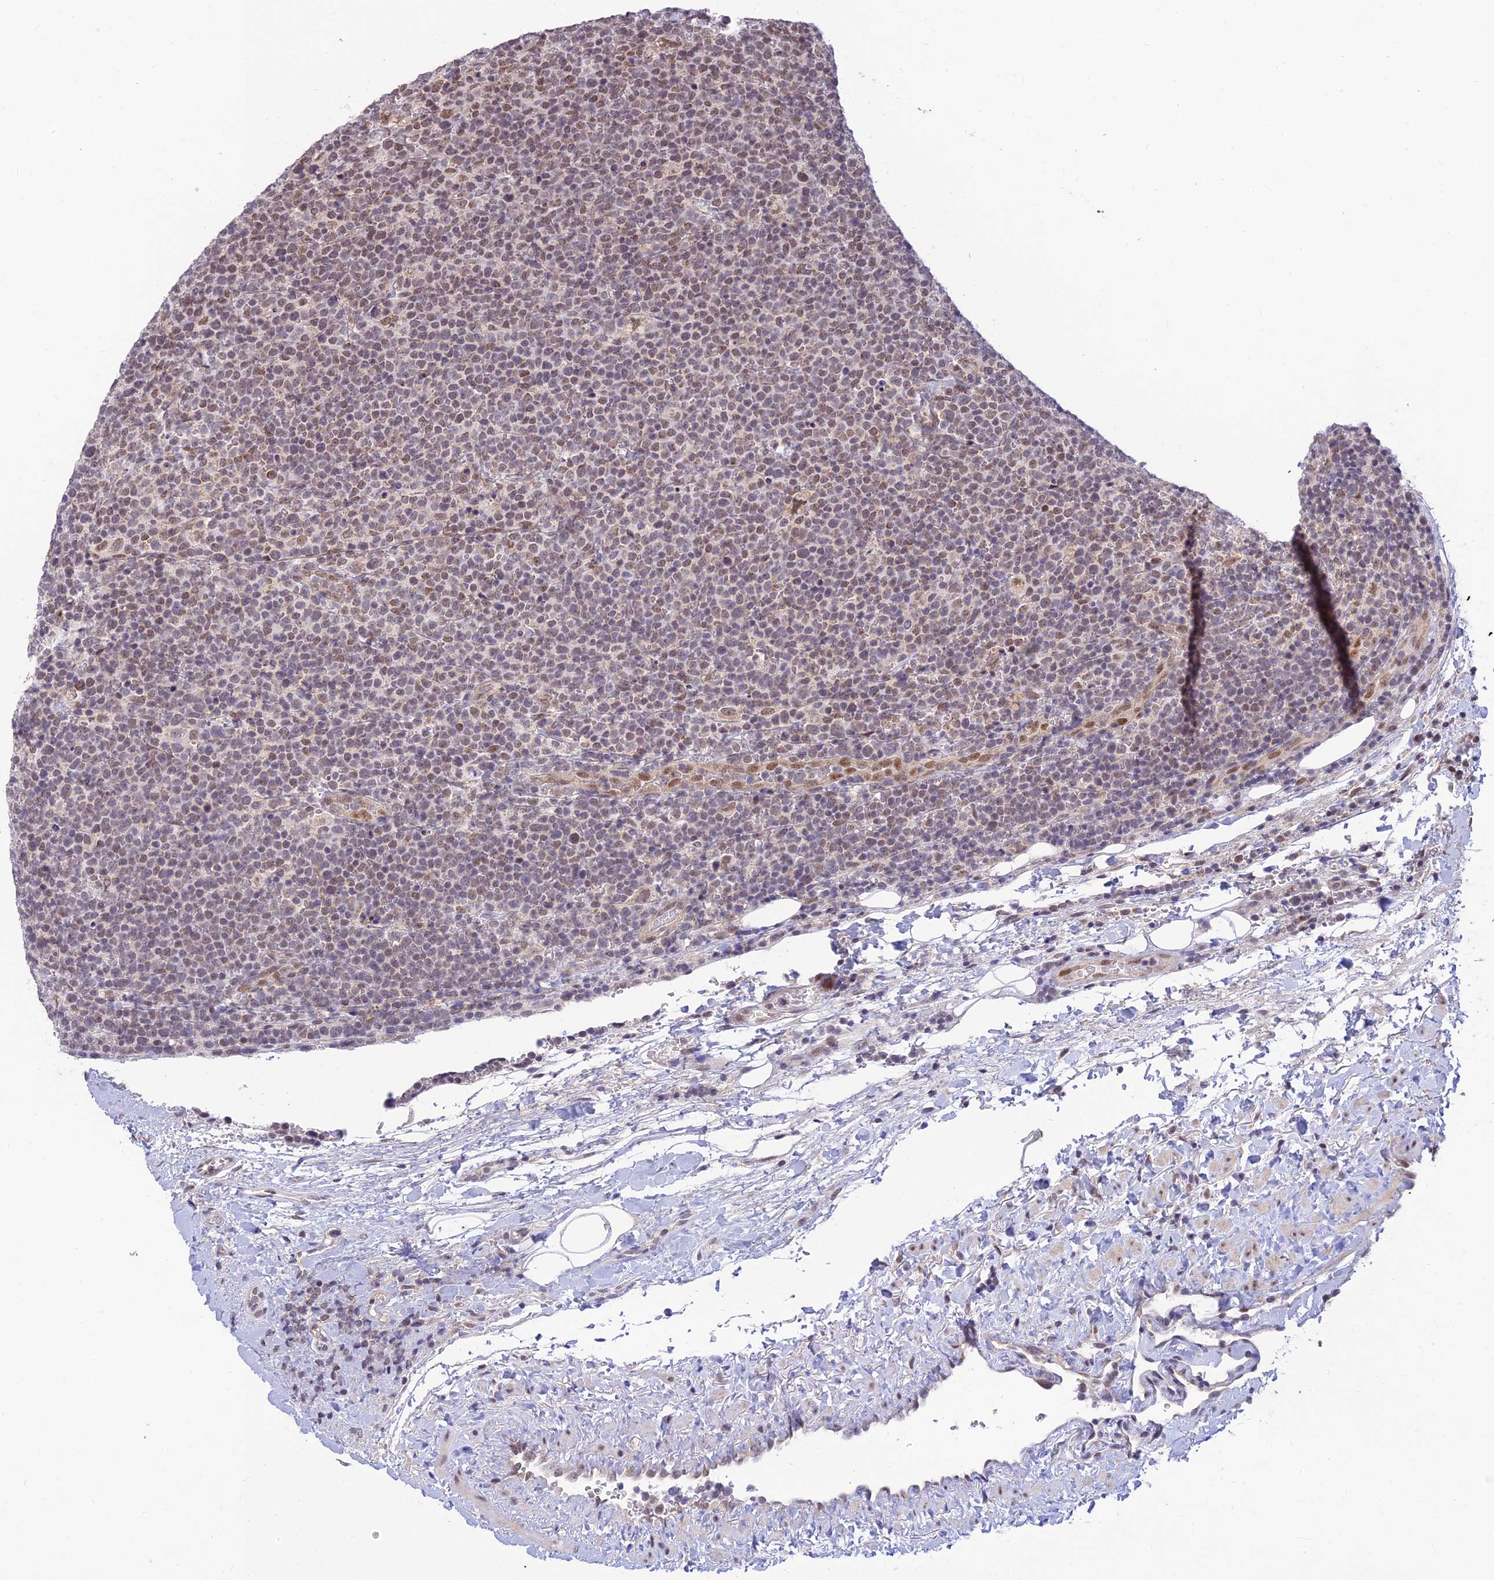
{"staining": {"intensity": "weak", "quantity": ">75%", "location": "nuclear"}, "tissue": "lymphoma", "cell_type": "Tumor cells", "image_type": "cancer", "snomed": [{"axis": "morphology", "description": "Malignant lymphoma, non-Hodgkin's type, High grade"}, {"axis": "topography", "description": "Lymph node"}], "caption": "Approximately >75% of tumor cells in human high-grade malignant lymphoma, non-Hodgkin's type display weak nuclear protein expression as visualized by brown immunohistochemical staining.", "gene": "MICOS13", "patient": {"sex": "male", "age": 61}}